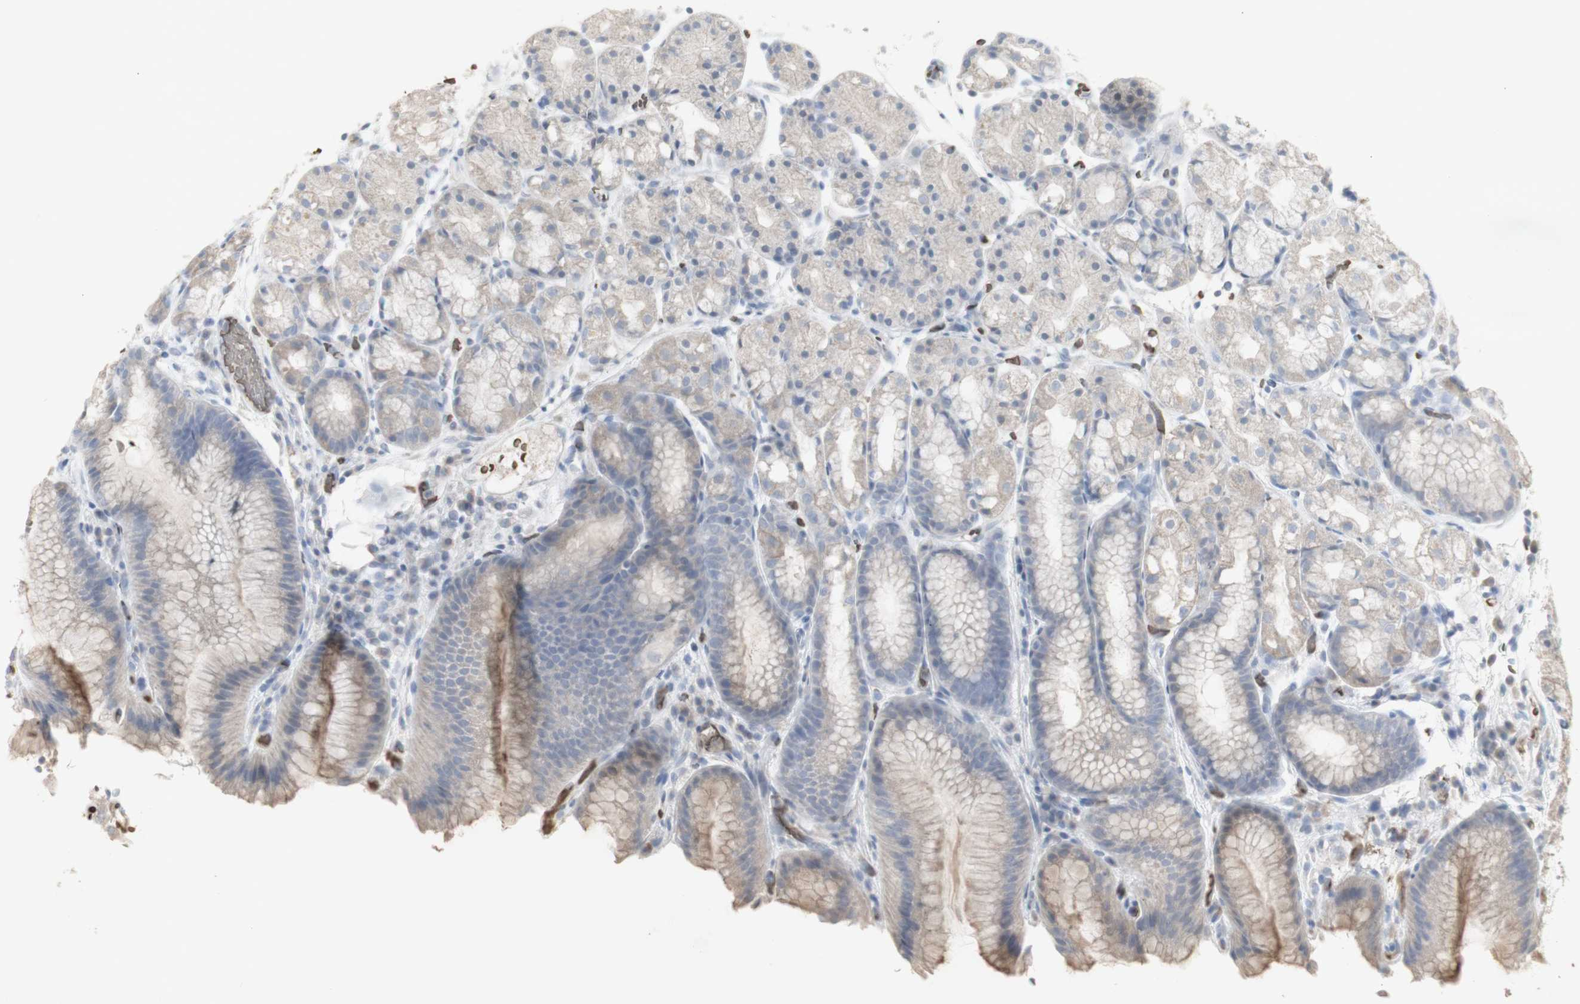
{"staining": {"intensity": "weak", "quantity": ">75%", "location": "cytoplasmic/membranous"}, "tissue": "stomach", "cell_type": "Glandular cells", "image_type": "normal", "snomed": [{"axis": "morphology", "description": "Normal tissue, NOS"}, {"axis": "topography", "description": "Stomach, upper"}], "caption": "Normal stomach demonstrates weak cytoplasmic/membranous positivity in approximately >75% of glandular cells, visualized by immunohistochemistry. (DAB = brown stain, brightfield microscopy at high magnification).", "gene": "INS", "patient": {"sex": "male", "age": 72}}